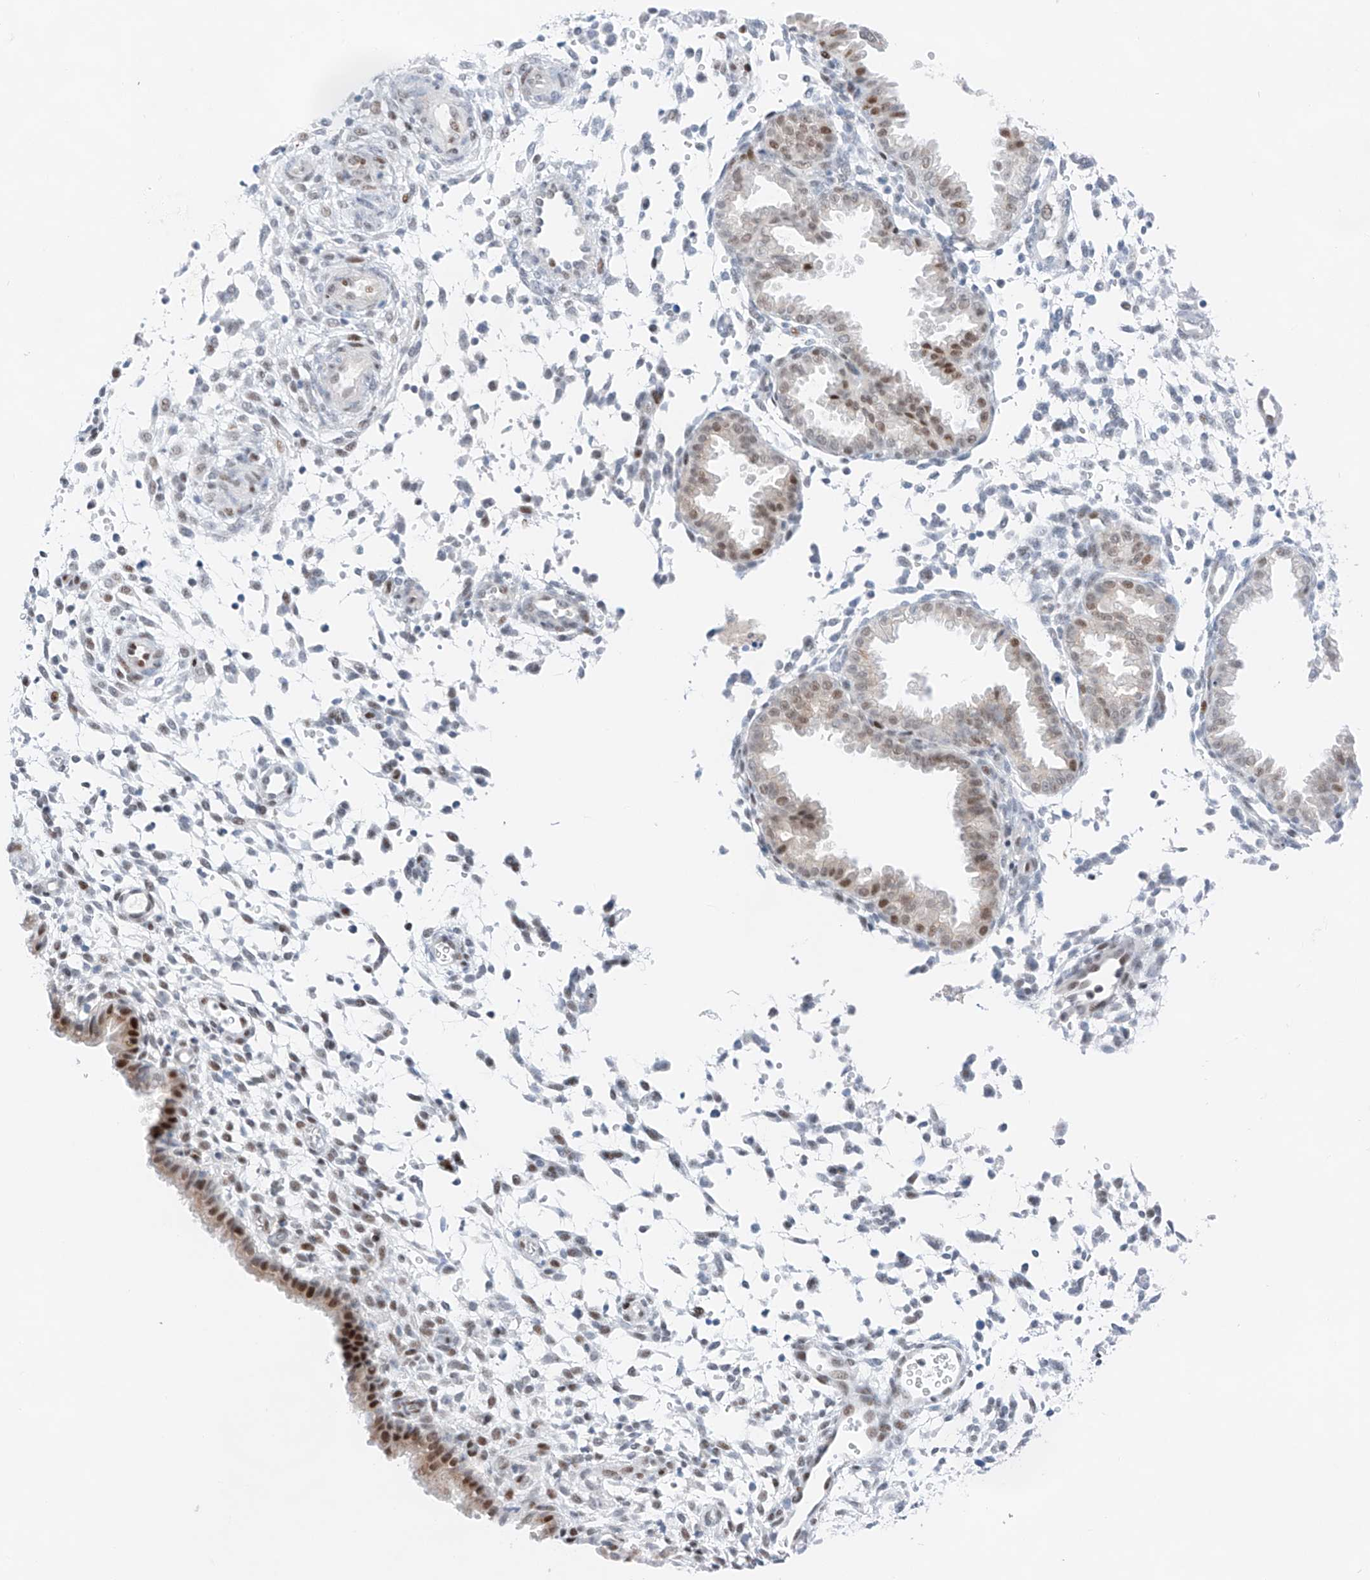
{"staining": {"intensity": "negative", "quantity": "none", "location": "none"}, "tissue": "endometrium", "cell_type": "Cells in endometrial stroma", "image_type": "normal", "snomed": [{"axis": "morphology", "description": "Normal tissue, NOS"}, {"axis": "topography", "description": "Endometrium"}], "caption": "Protein analysis of normal endometrium shows no significant expression in cells in endometrial stroma.", "gene": "NT5C3B", "patient": {"sex": "female", "age": 33}}